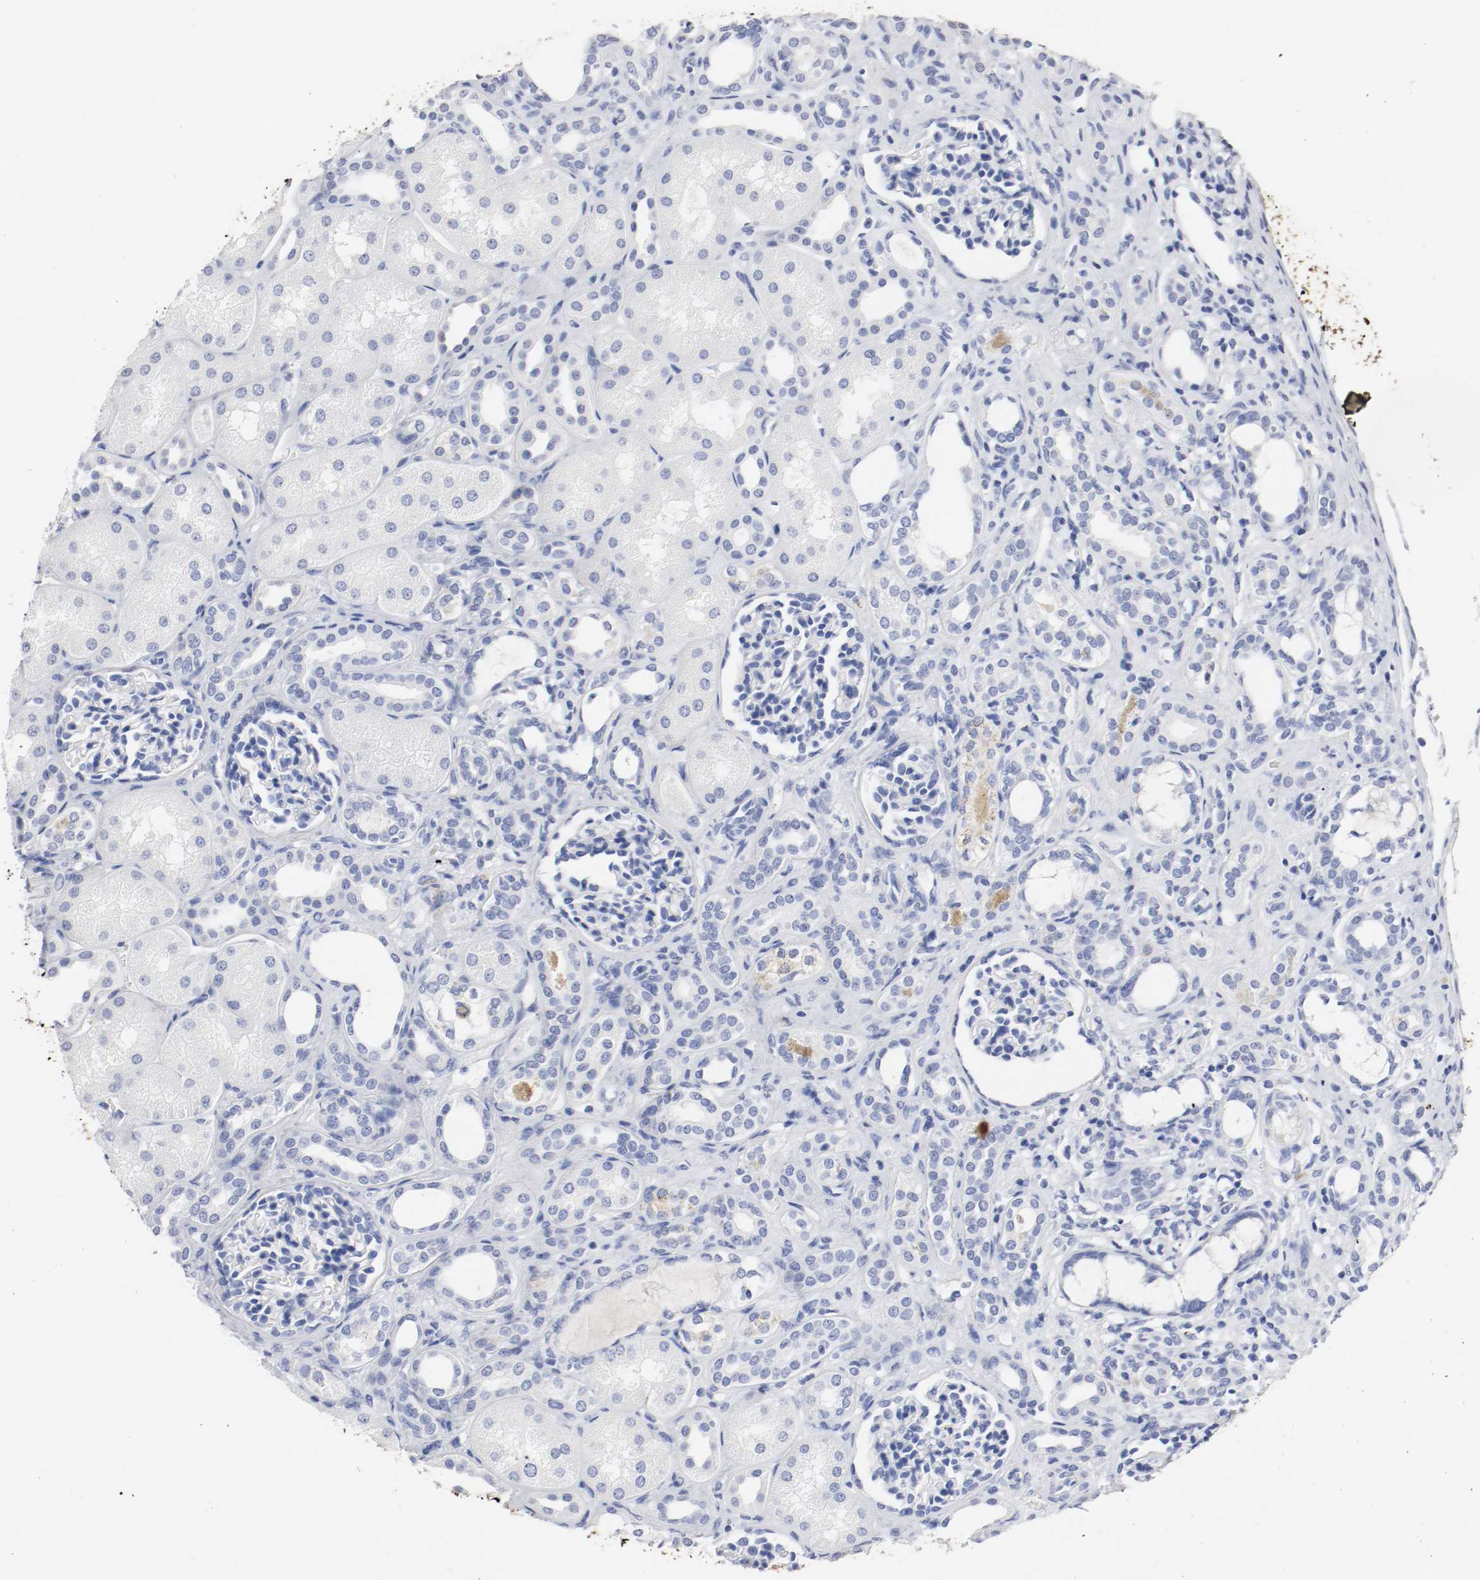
{"staining": {"intensity": "negative", "quantity": "none", "location": "none"}, "tissue": "kidney", "cell_type": "Cells in glomeruli", "image_type": "normal", "snomed": [{"axis": "morphology", "description": "Normal tissue, NOS"}, {"axis": "topography", "description": "Kidney"}], "caption": "This photomicrograph is of normal kidney stained with immunohistochemistry (IHC) to label a protein in brown with the nuclei are counter-stained blue. There is no expression in cells in glomeruli.", "gene": "GAD1", "patient": {"sex": "male", "age": 7}}